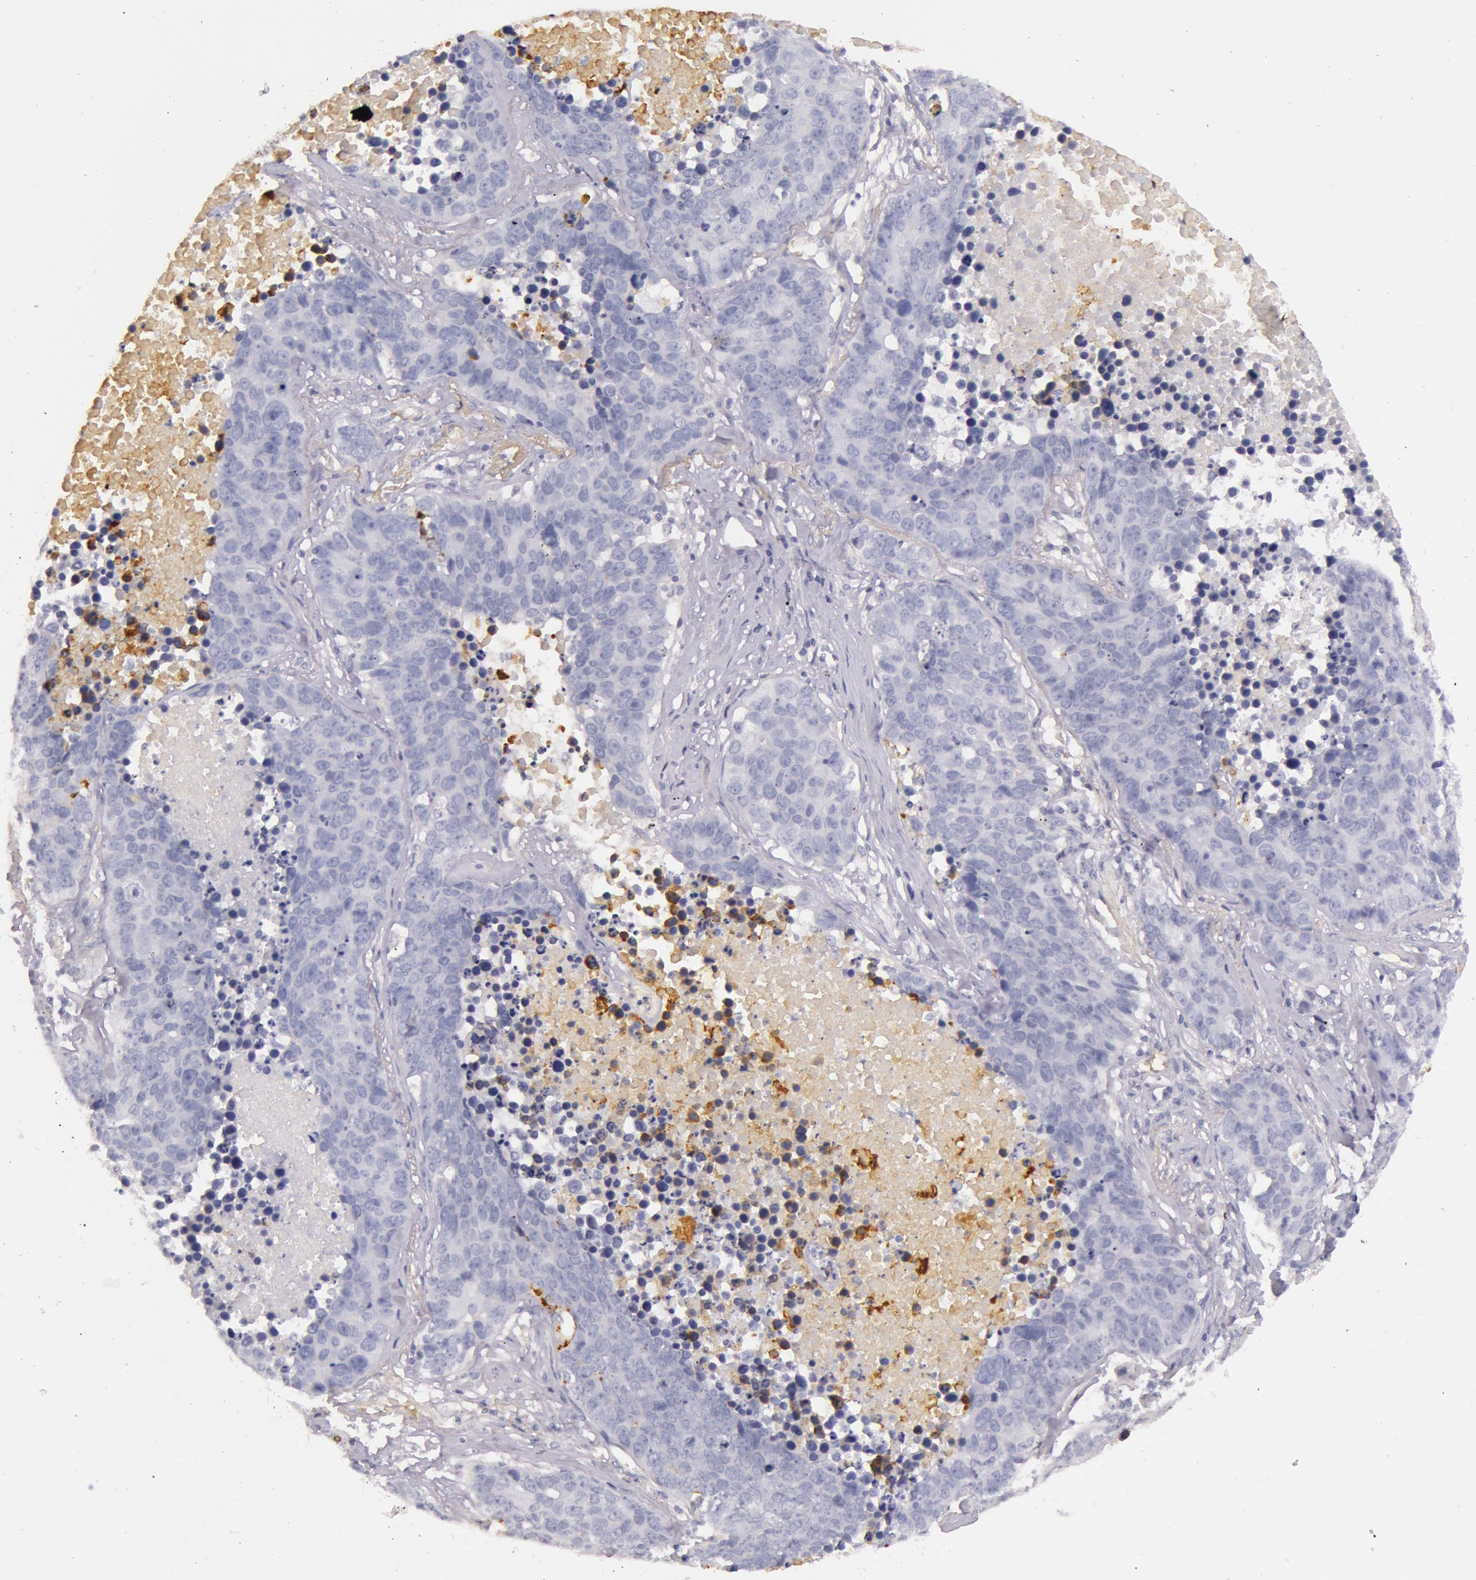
{"staining": {"intensity": "negative", "quantity": "none", "location": "none"}, "tissue": "lung cancer", "cell_type": "Tumor cells", "image_type": "cancer", "snomed": [{"axis": "morphology", "description": "Carcinoid, malignant, NOS"}, {"axis": "topography", "description": "Lung"}], "caption": "Immunohistochemical staining of human lung cancer demonstrates no significant expression in tumor cells. Nuclei are stained in blue.", "gene": "C4BPA", "patient": {"sex": "male", "age": 60}}